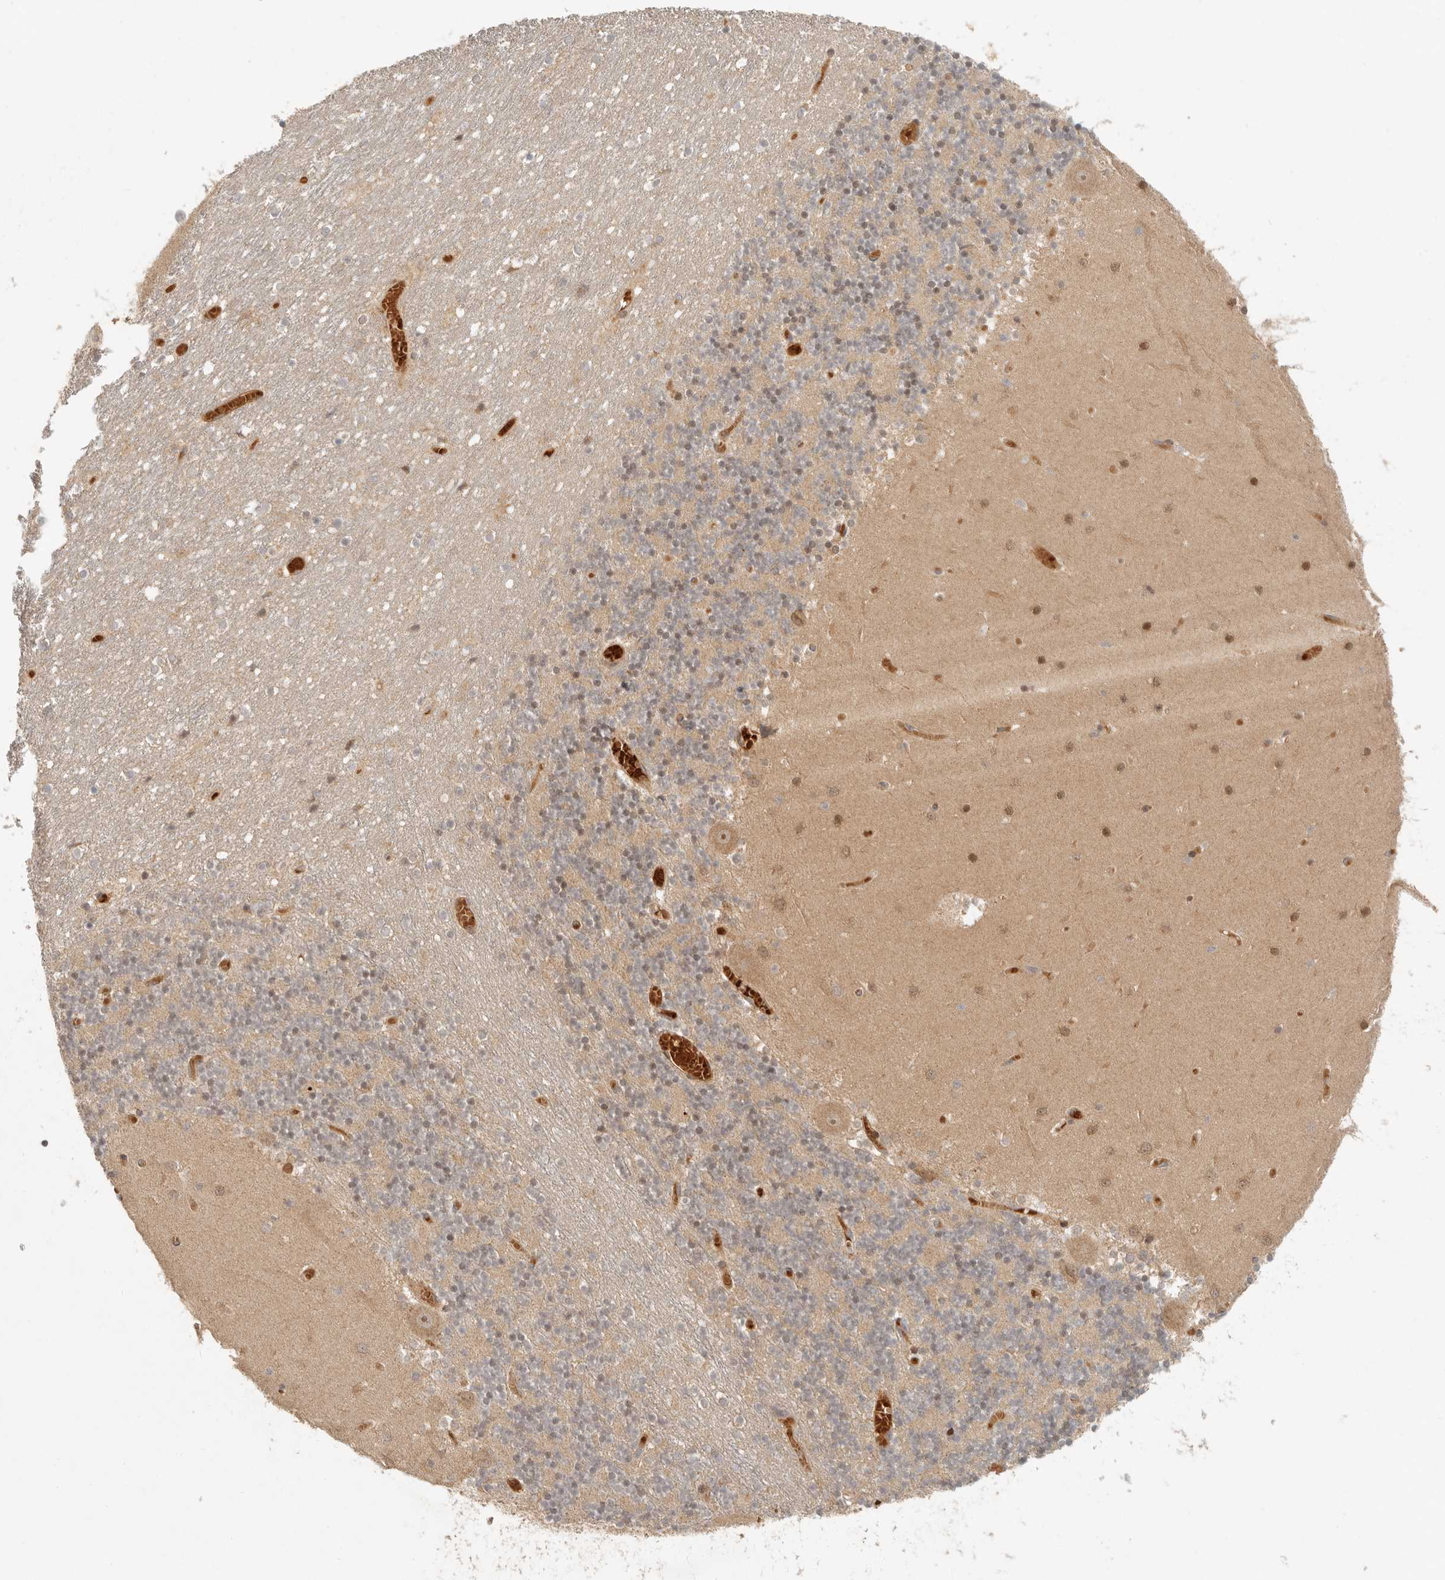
{"staining": {"intensity": "weak", "quantity": "25%-75%", "location": "cytoplasmic/membranous,nuclear"}, "tissue": "cerebellum", "cell_type": "Cells in granular layer", "image_type": "normal", "snomed": [{"axis": "morphology", "description": "Normal tissue, NOS"}, {"axis": "topography", "description": "Cerebellum"}], "caption": "This photomicrograph demonstrates immunohistochemistry staining of benign cerebellum, with low weak cytoplasmic/membranous,nuclear expression in about 25%-75% of cells in granular layer.", "gene": "AHDC1", "patient": {"sex": "female", "age": 28}}